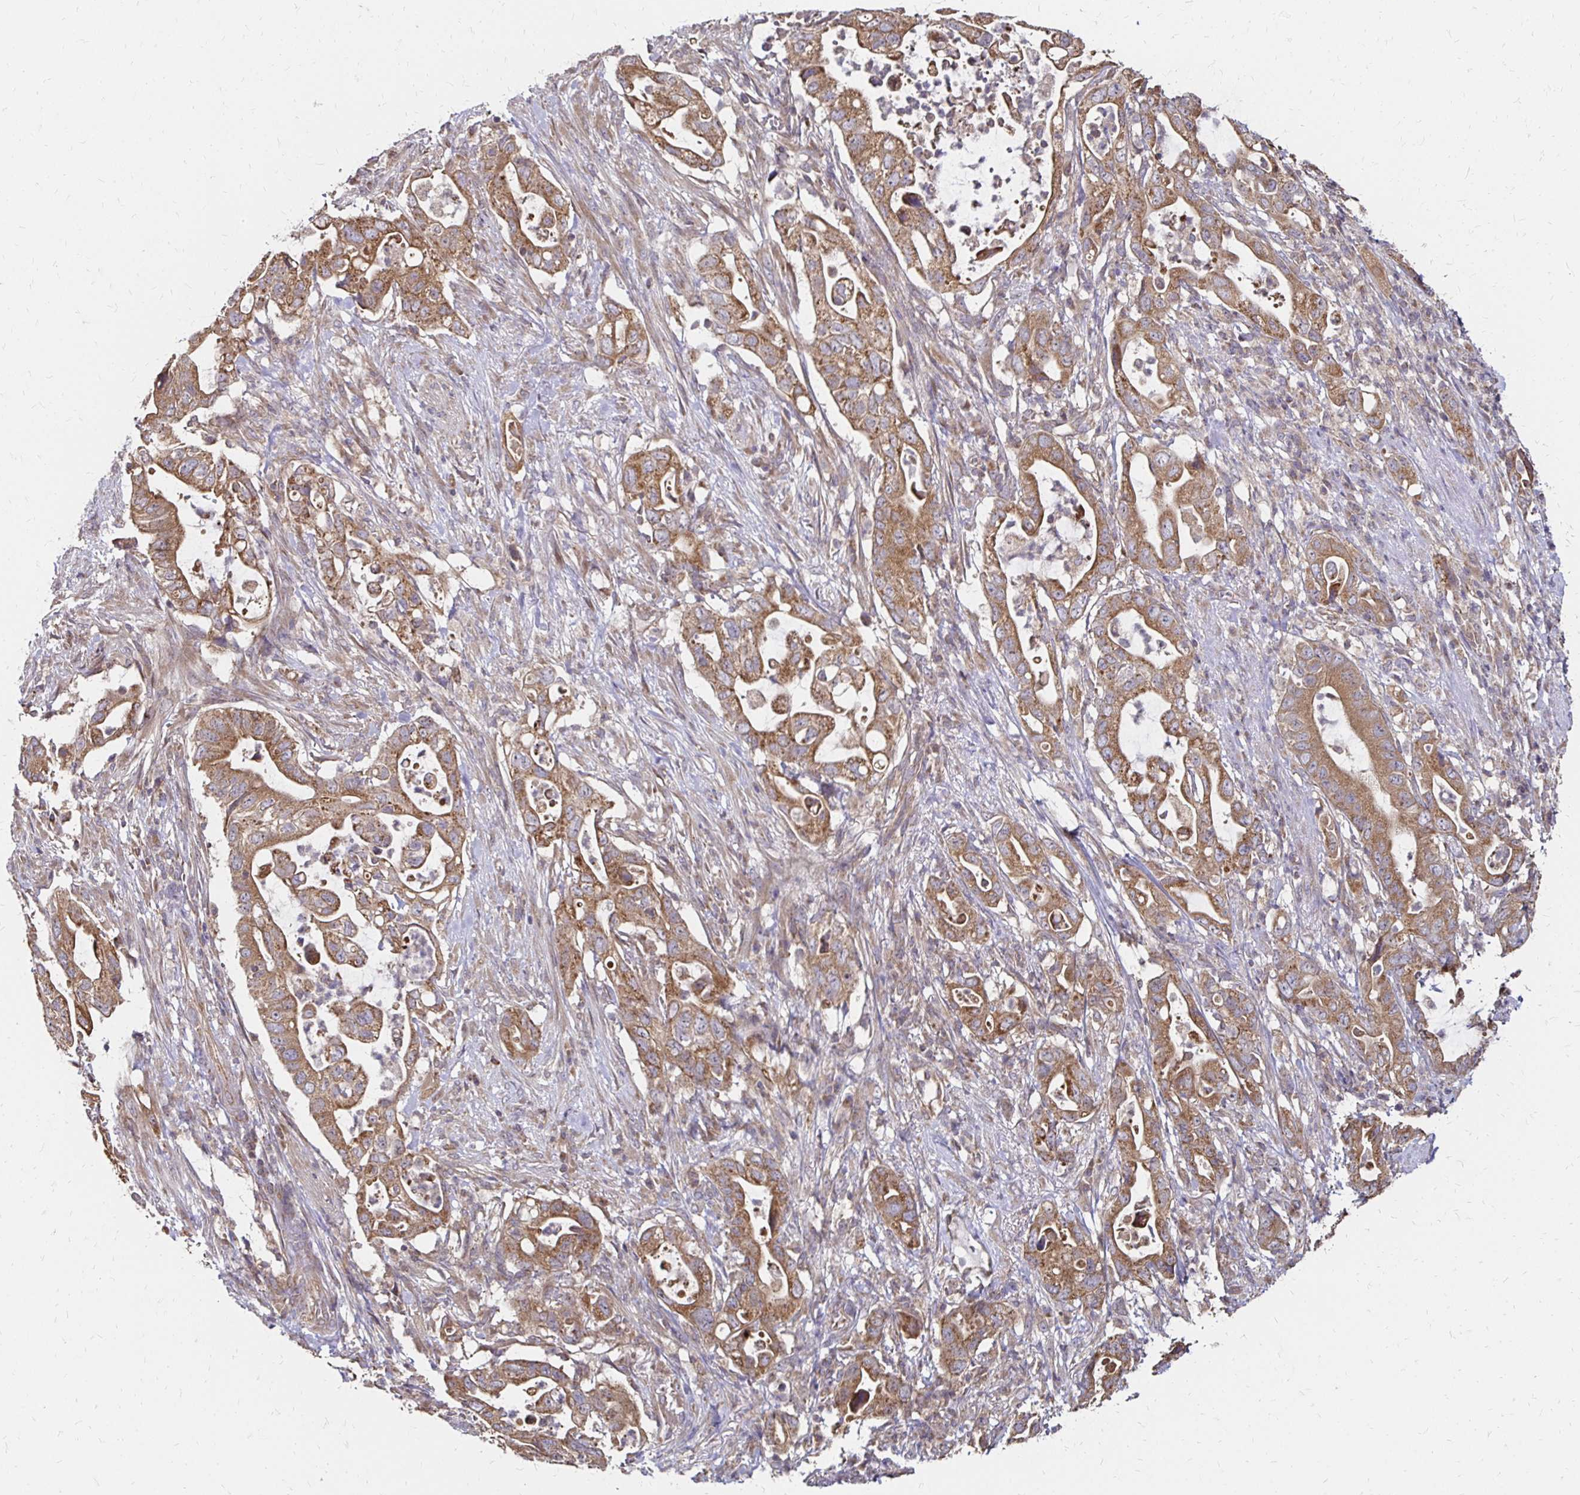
{"staining": {"intensity": "moderate", "quantity": ">75%", "location": "cytoplasmic/membranous"}, "tissue": "pancreatic cancer", "cell_type": "Tumor cells", "image_type": "cancer", "snomed": [{"axis": "morphology", "description": "Adenocarcinoma, NOS"}, {"axis": "topography", "description": "Pancreas"}], "caption": "Moderate cytoplasmic/membranous protein expression is present in about >75% of tumor cells in pancreatic cancer.", "gene": "ZW10", "patient": {"sex": "female", "age": 72}}